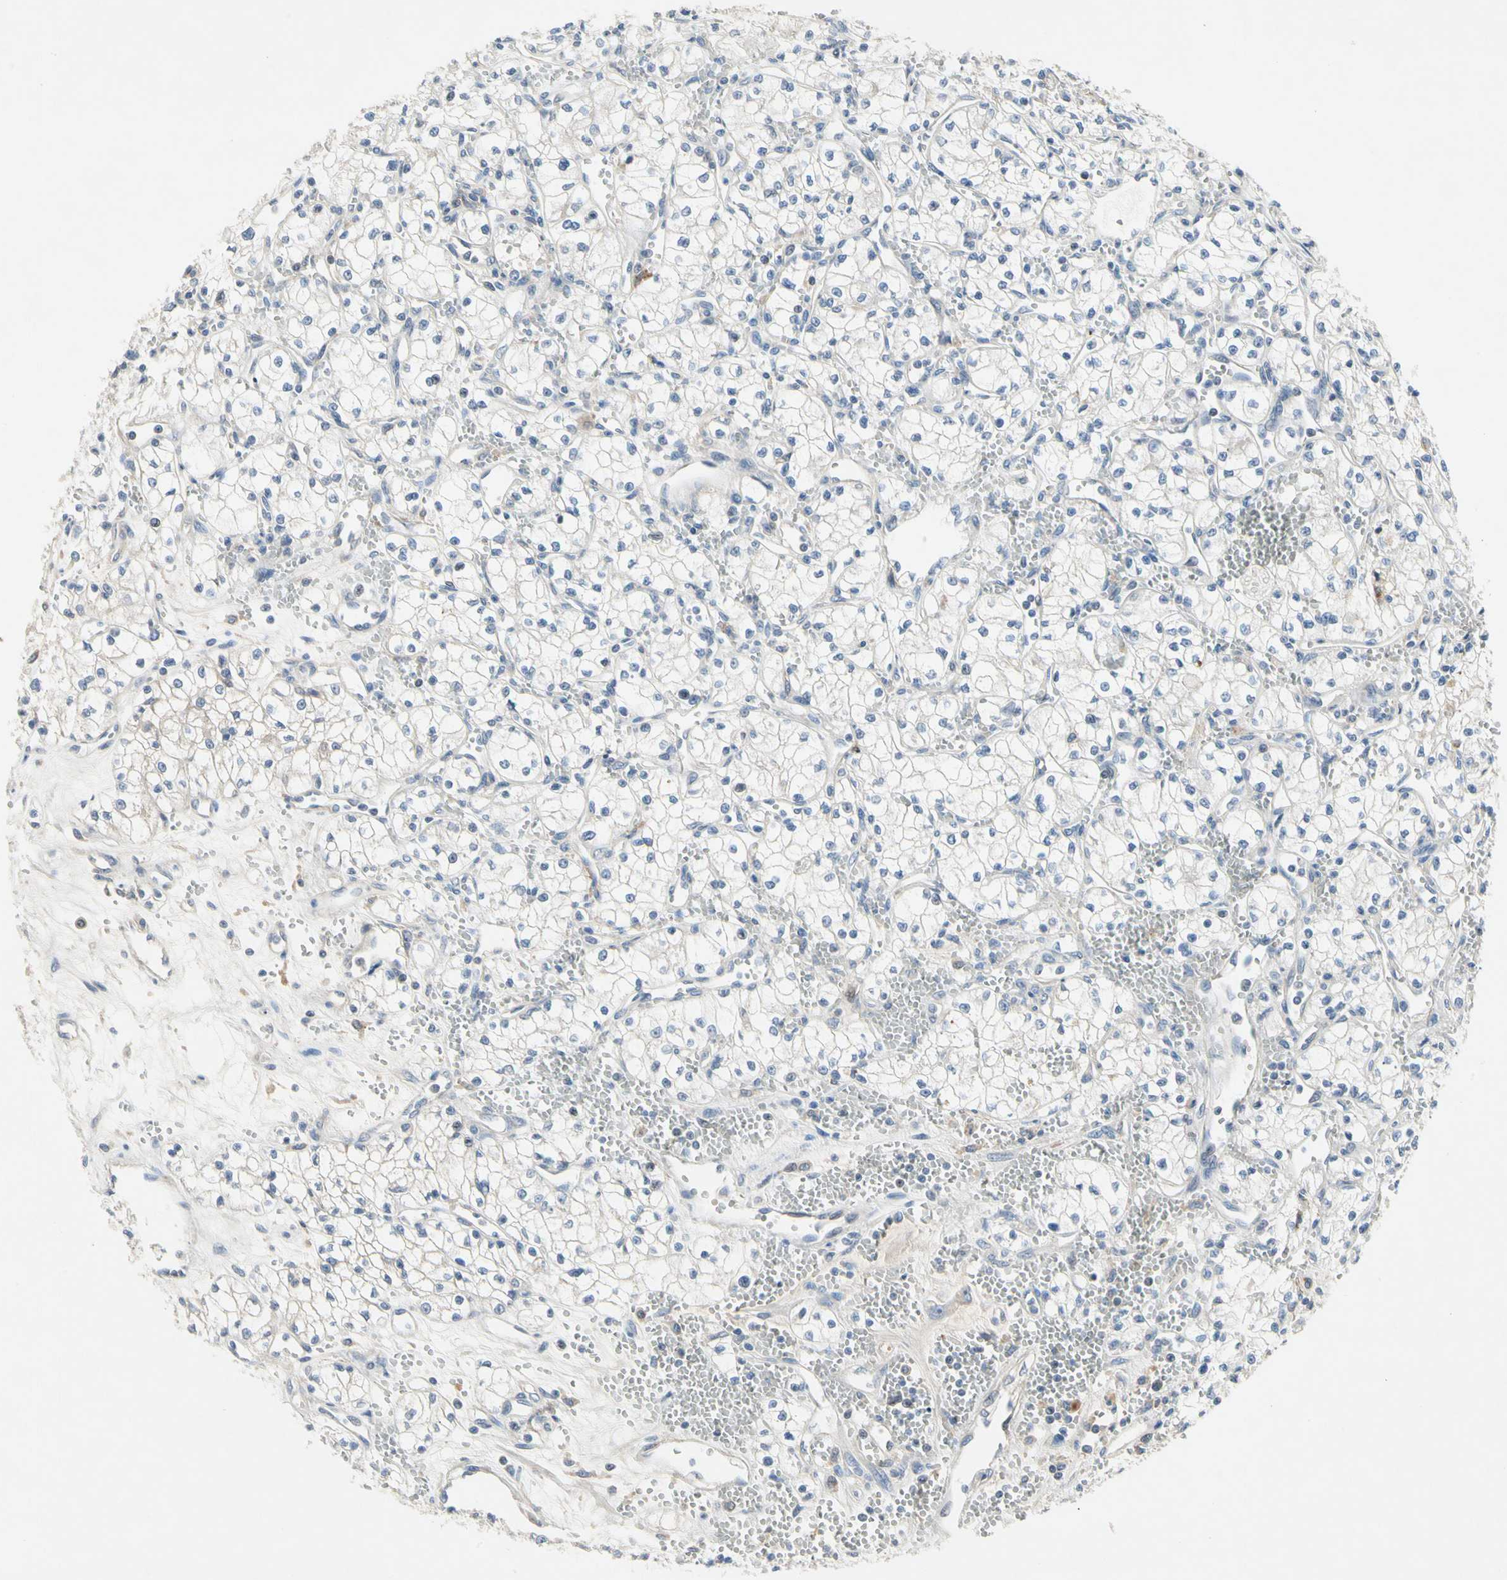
{"staining": {"intensity": "negative", "quantity": "none", "location": "none"}, "tissue": "renal cancer", "cell_type": "Tumor cells", "image_type": "cancer", "snomed": [{"axis": "morphology", "description": "Normal tissue, NOS"}, {"axis": "morphology", "description": "Adenocarcinoma, NOS"}, {"axis": "topography", "description": "Kidney"}], "caption": "A photomicrograph of renal adenocarcinoma stained for a protein reveals no brown staining in tumor cells. (Brightfield microscopy of DAB (3,3'-diaminobenzidine) immunohistochemistry (IHC) at high magnification).", "gene": "GAS6", "patient": {"sex": "male", "age": 59}}